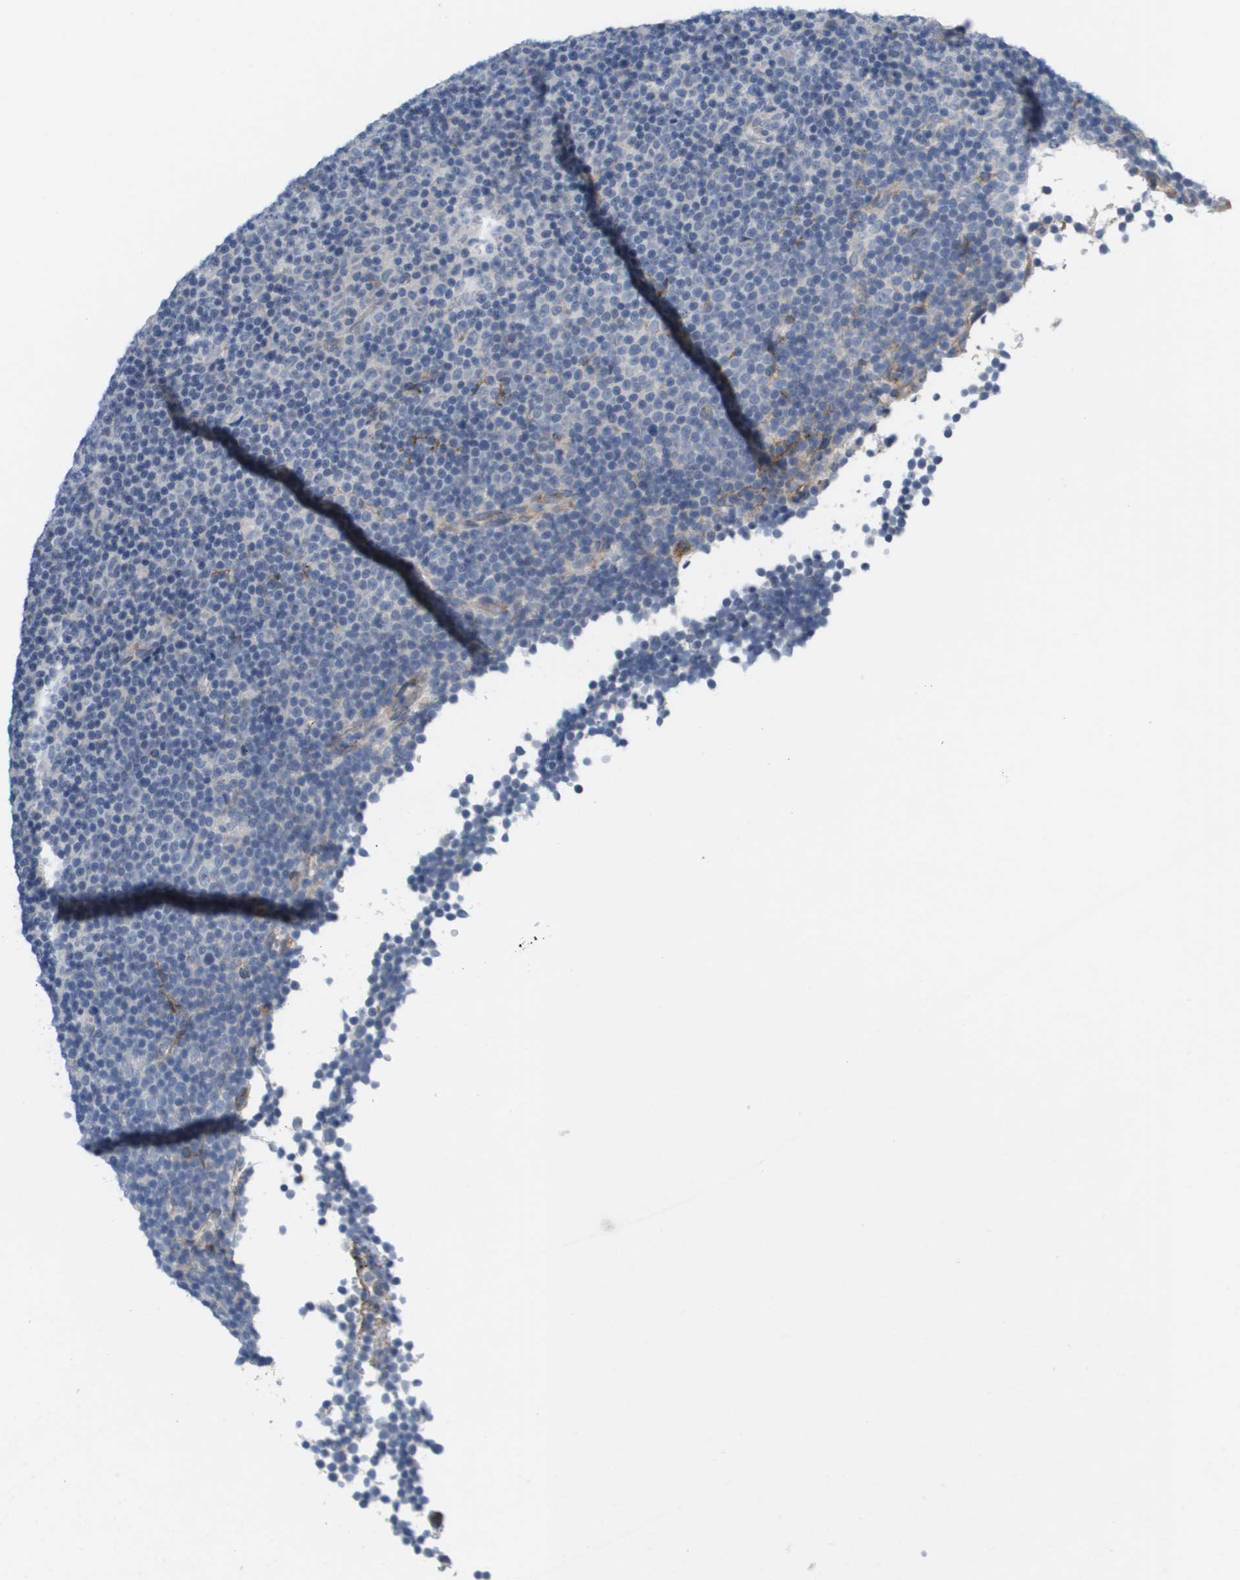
{"staining": {"intensity": "negative", "quantity": "none", "location": "none"}, "tissue": "lymphoma", "cell_type": "Tumor cells", "image_type": "cancer", "snomed": [{"axis": "morphology", "description": "Malignant lymphoma, non-Hodgkin's type, Low grade"}, {"axis": "topography", "description": "Lymph node"}], "caption": "DAB immunohistochemical staining of malignant lymphoma, non-Hodgkin's type (low-grade) demonstrates no significant positivity in tumor cells.", "gene": "ANGPT2", "patient": {"sex": "female", "age": 67}}